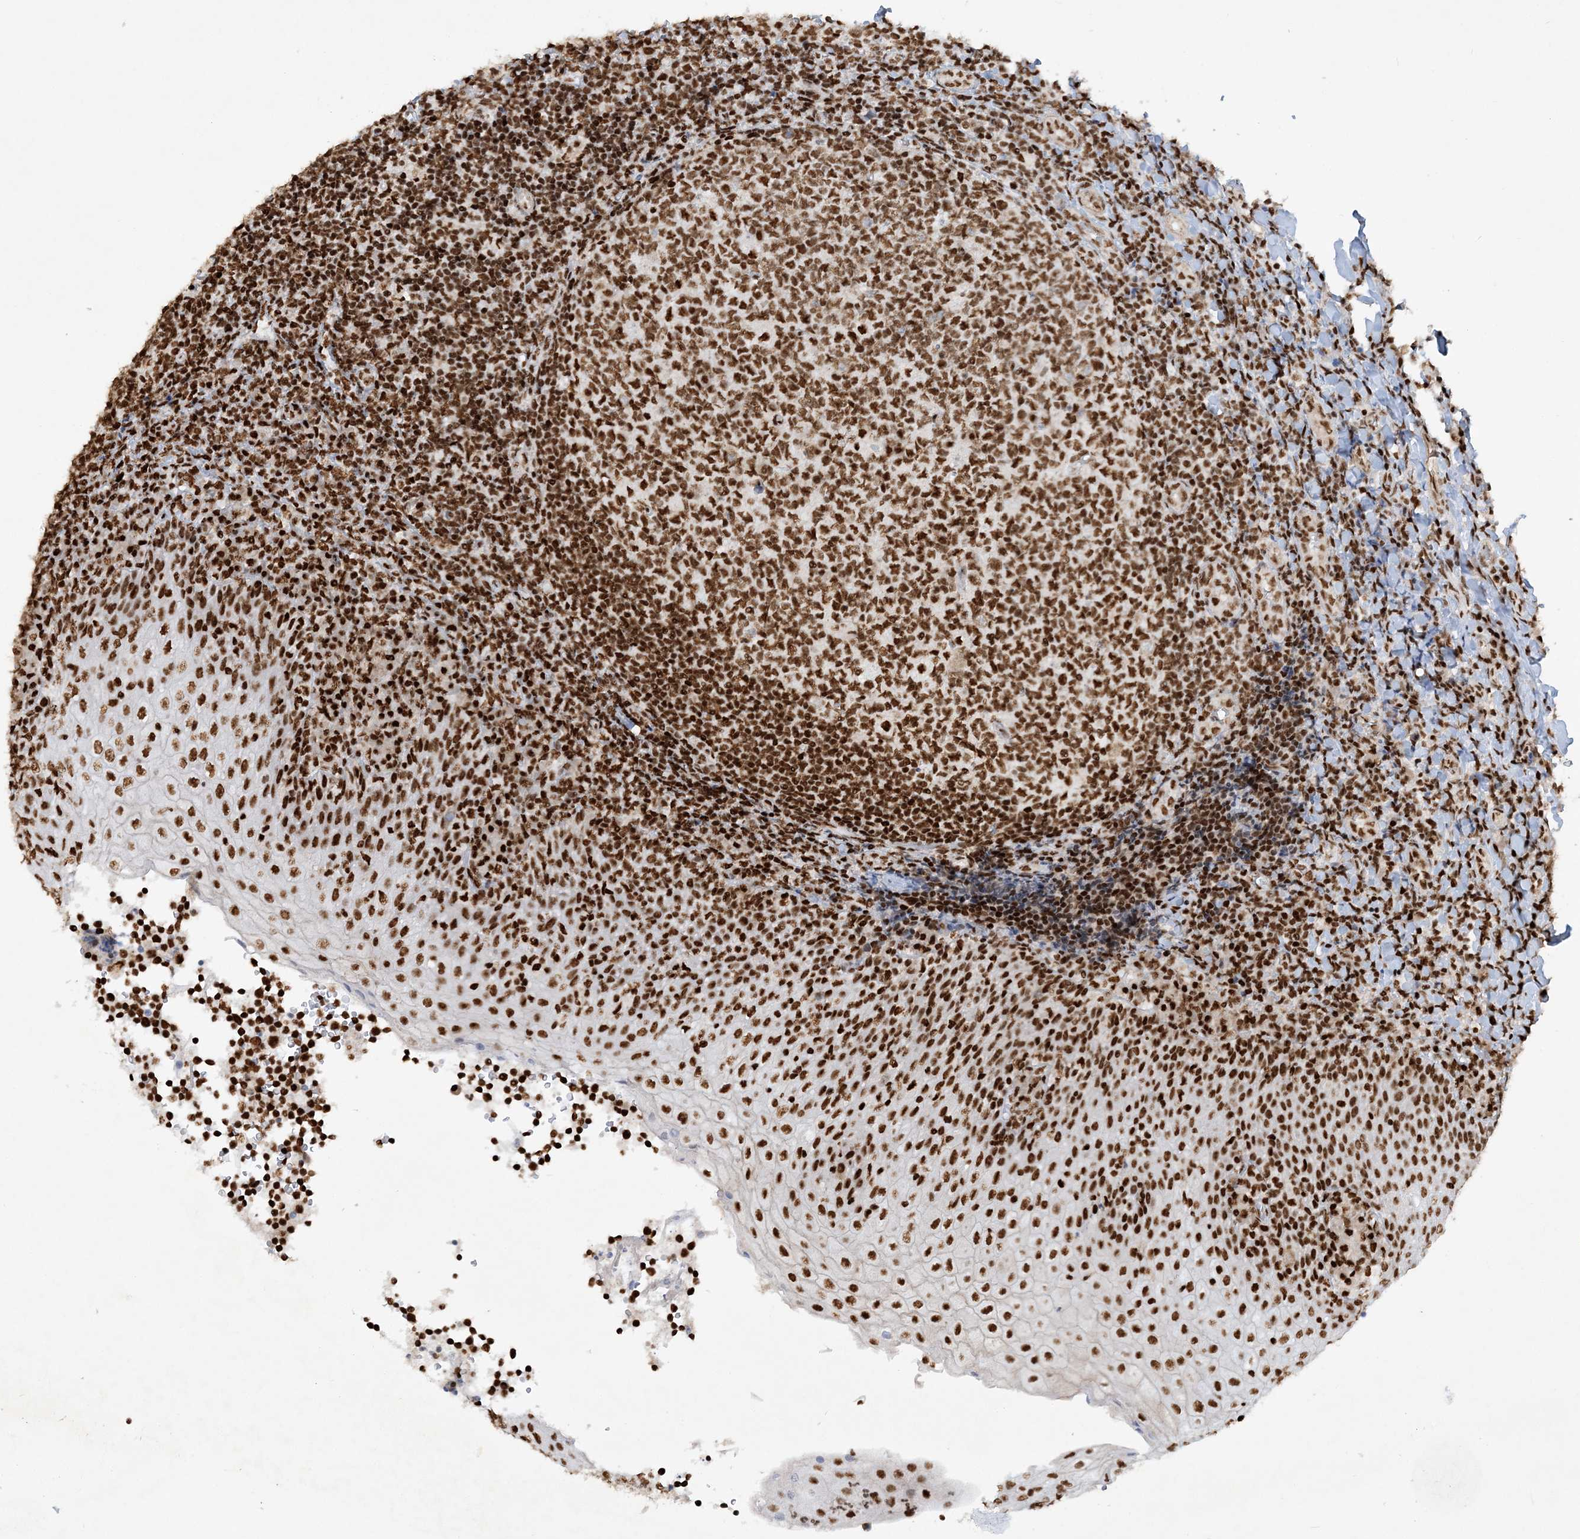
{"staining": {"intensity": "strong", "quantity": ">75%", "location": "nuclear"}, "tissue": "tonsil", "cell_type": "Germinal center cells", "image_type": "normal", "snomed": [{"axis": "morphology", "description": "Normal tissue, NOS"}, {"axis": "topography", "description": "Tonsil"}], "caption": "The immunohistochemical stain highlights strong nuclear staining in germinal center cells of benign tonsil. (IHC, brightfield microscopy, high magnification).", "gene": "DELE1", "patient": {"sex": "female", "age": 19}}